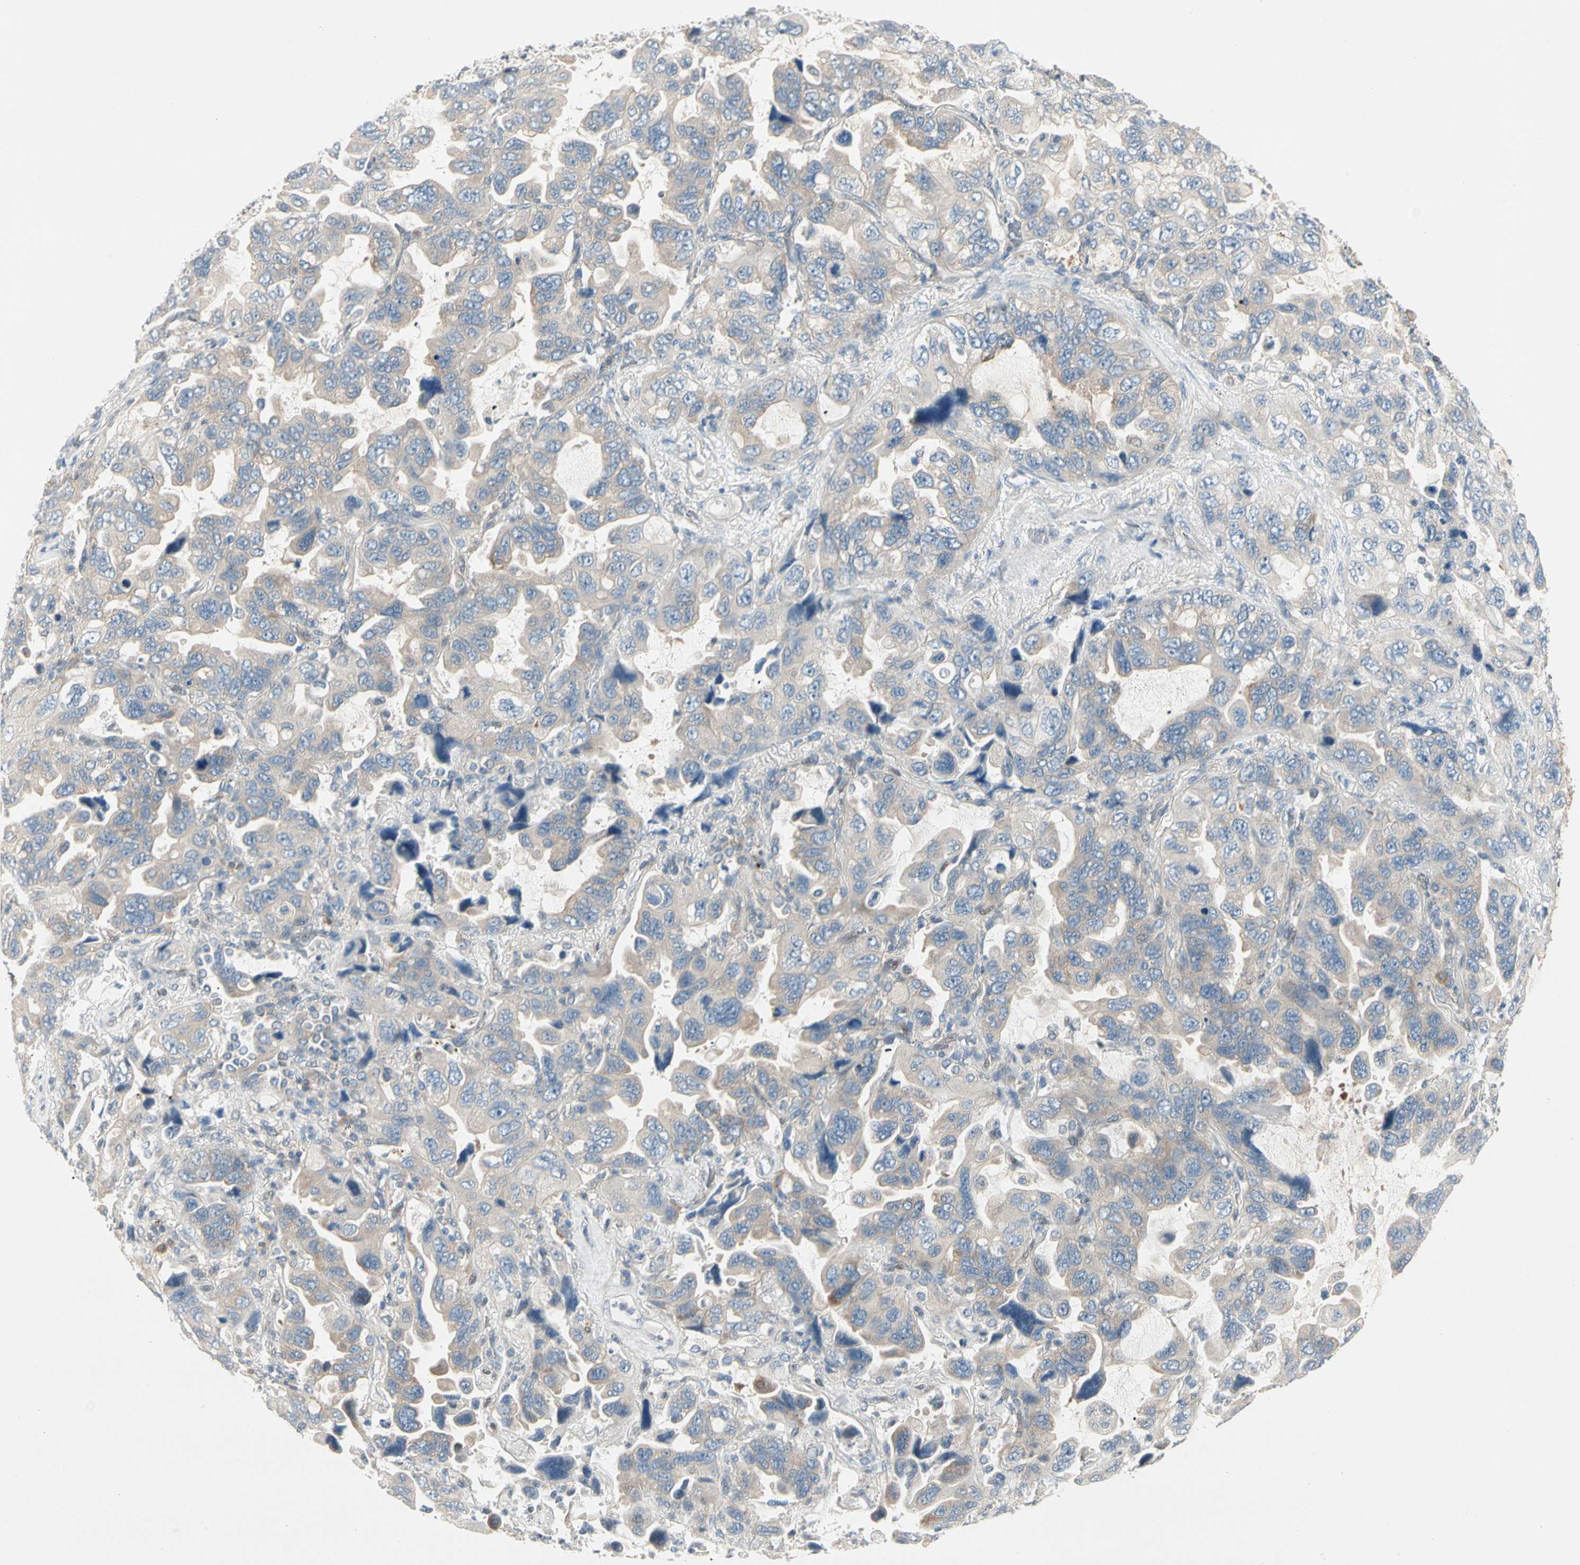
{"staining": {"intensity": "moderate", "quantity": "25%-75%", "location": "cytoplasmic/membranous"}, "tissue": "lung cancer", "cell_type": "Tumor cells", "image_type": "cancer", "snomed": [{"axis": "morphology", "description": "Squamous cell carcinoma, NOS"}, {"axis": "topography", "description": "Lung"}], "caption": "Moderate cytoplasmic/membranous protein positivity is identified in about 25%-75% of tumor cells in squamous cell carcinoma (lung).", "gene": "IL1R1", "patient": {"sex": "female", "age": 73}}